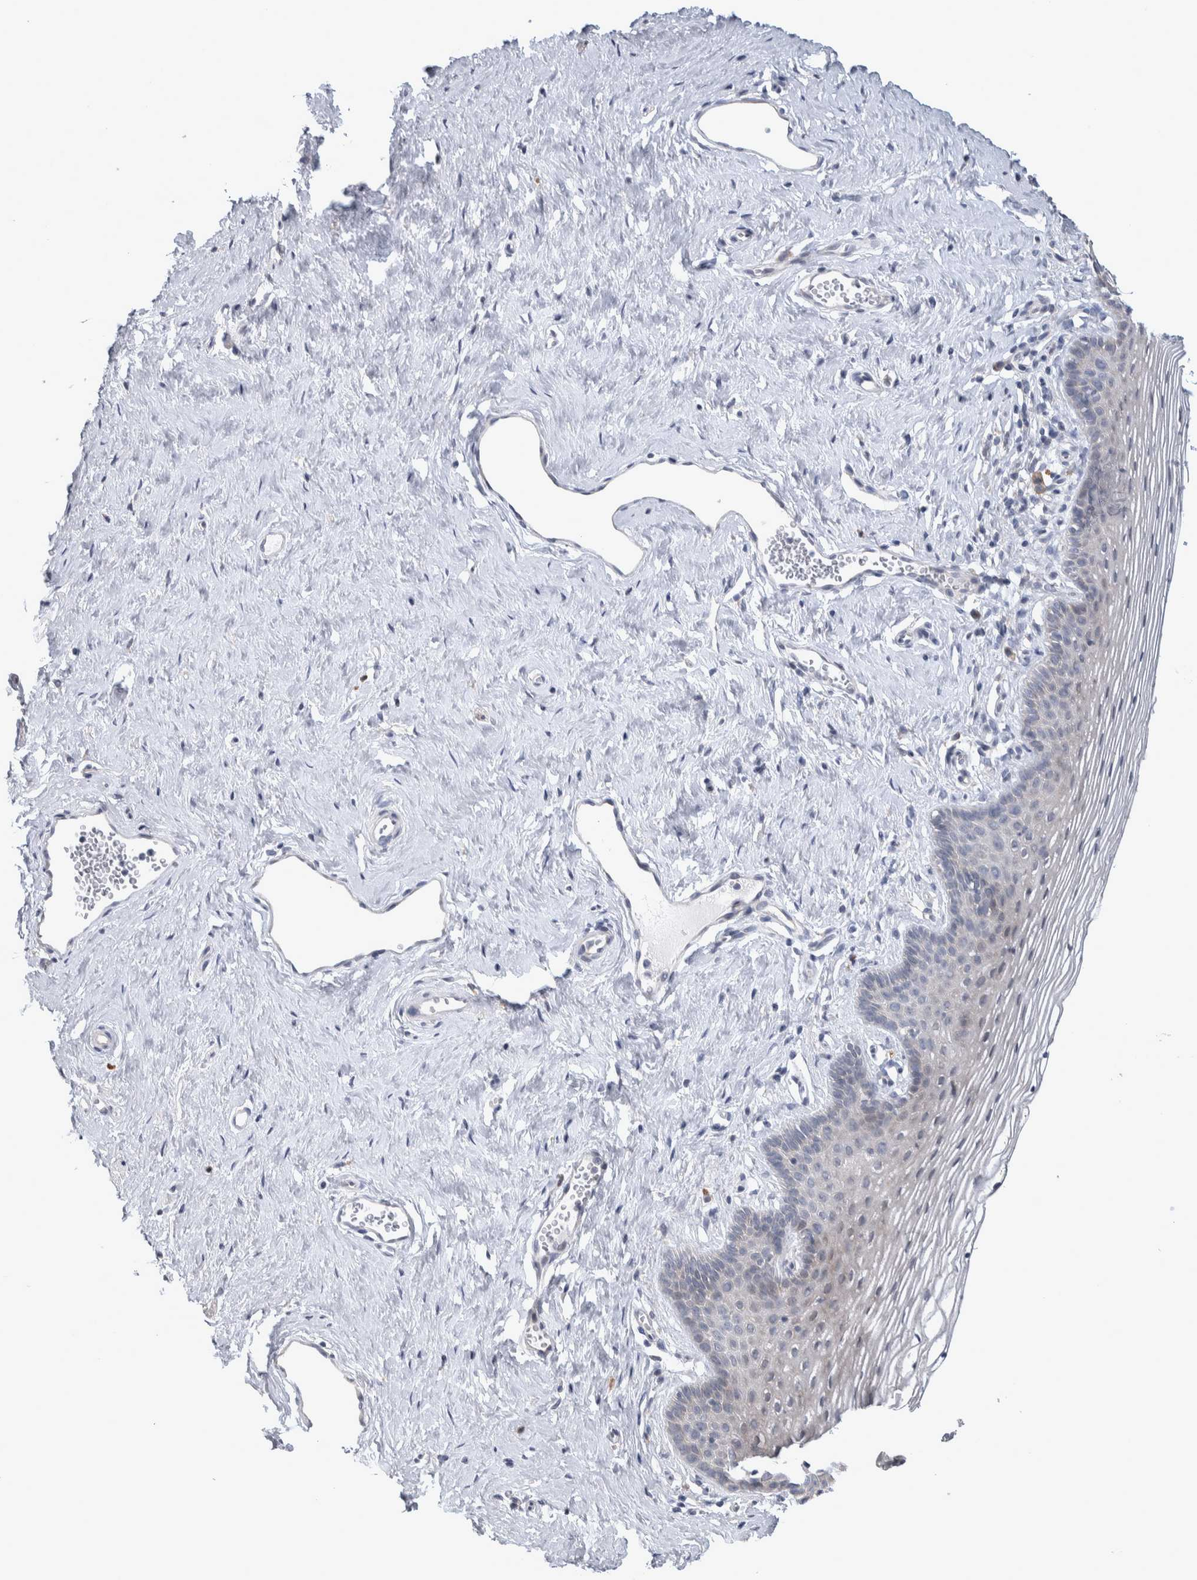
{"staining": {"intensity": "negative", "quantity": "none", "location": "none"}, "tissue": "vagina", "cell_type": "Squamous epithelial cells", "image_type": "normal", "snomed": [{"axis": "morphology", "description": "Normal tissue, NOS"}, {"axis": "topography", "description": "Vagina"}], "caption": "A high-resolution image shows IHC staining of unremarkable vagina, which reveals no significant positivity in squamous epithelial cells.", "gene": "IBTK", "patient": {"sex": "female", "age": 32}}